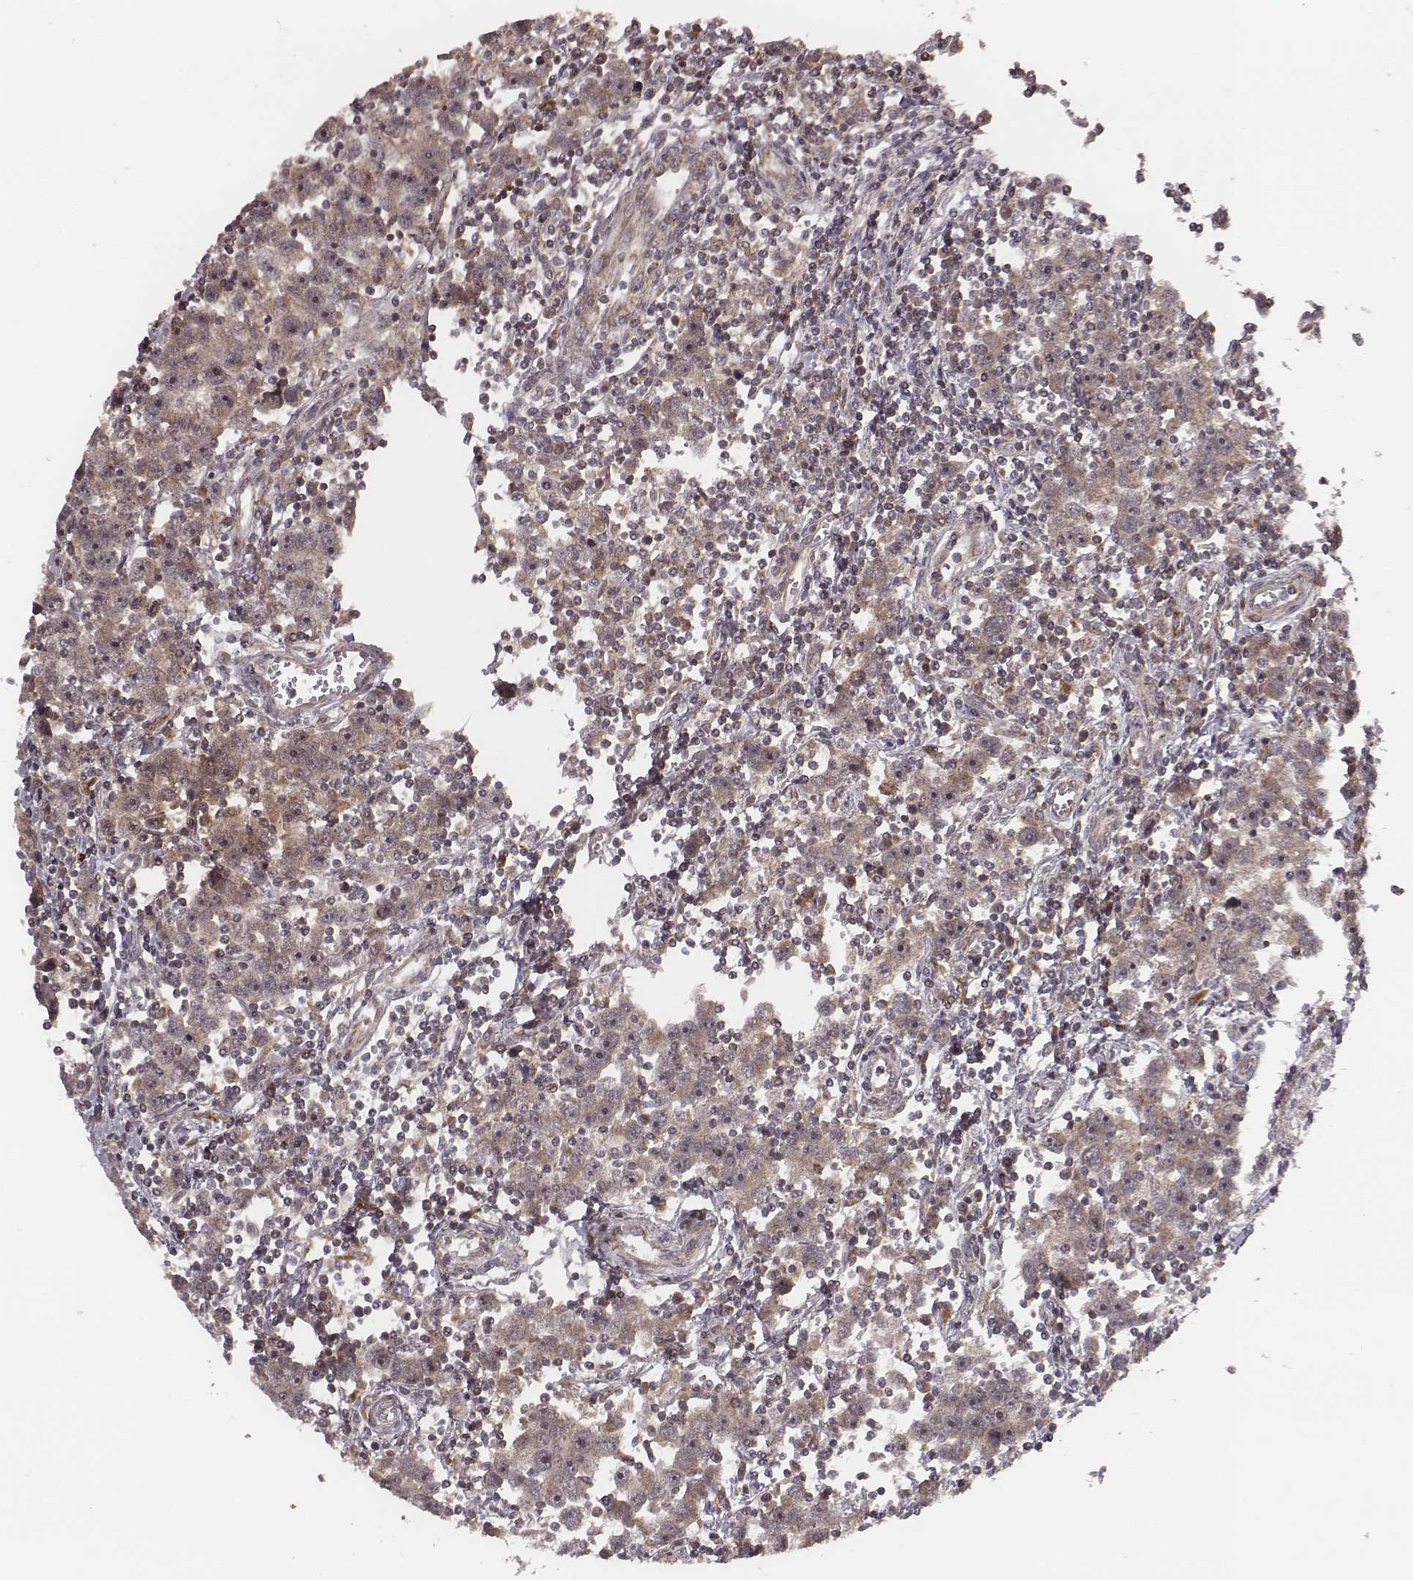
{"staining": {"intensity": "weak", "quantity": "25%-75%", "location": "cytoplasmic/membranous"}, "tissue": "testis cancer", "cell_type": "Tumor cells", "image_type": "cancer", "snomed": [{"axis": "morphology", "description": "Seminoma, NOS"}, {"axis": "topography", "description": "Testis"}], "caption": "Immunohistochemical staining of testis cancer (seminoma) demonstrates low levels of weak cytoplasmic/membranous staining in approximately 25%-75% of tumor cells.", "gene": "ZDHHC21", "patient": {"sex": "male", "age": 30}}